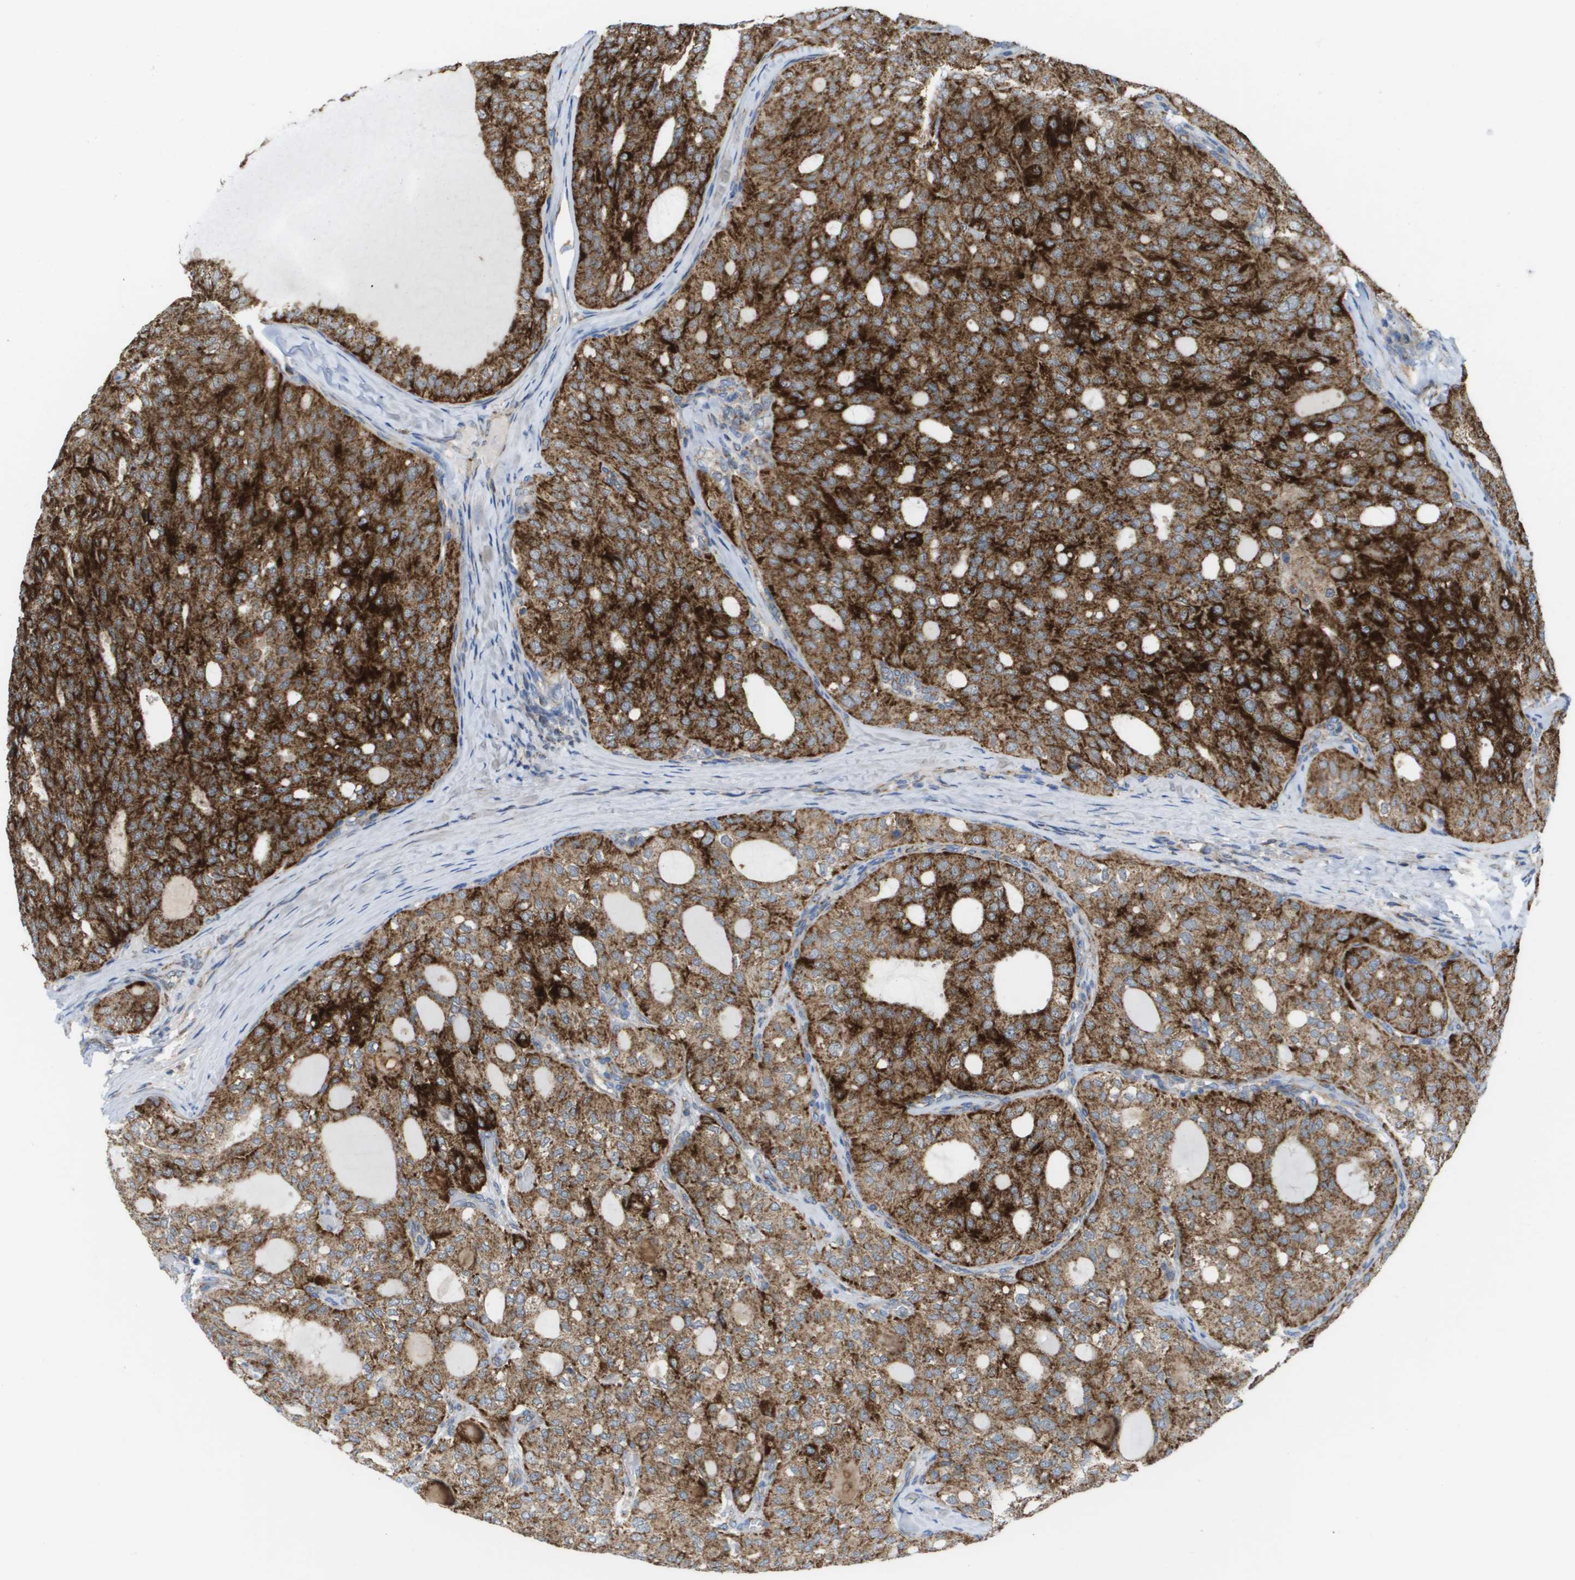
{"staining": {"intensity": "strong", "quantity": ">75%", "location": "cytoplasmic/membranous"}, "tissue": "thyroid cancer", "cell_type": "Tumor cells", "image_type": "cancer", "snomed": [{"axis": "morphology", "description": "Follicular adenoma carcinoma, NOS"}, {"axis": "topography", "description": "Thyroid gland"}], "caption": "Human thyroid cancer (follicular adenoma carcinoma) stained for a protein (brown) reveals strong cytoplasmic/membranous positive positivity in approximately >75% of tumor cells.", "gene": "FIS1", "patient": {"sex": "male", "age": 75}}